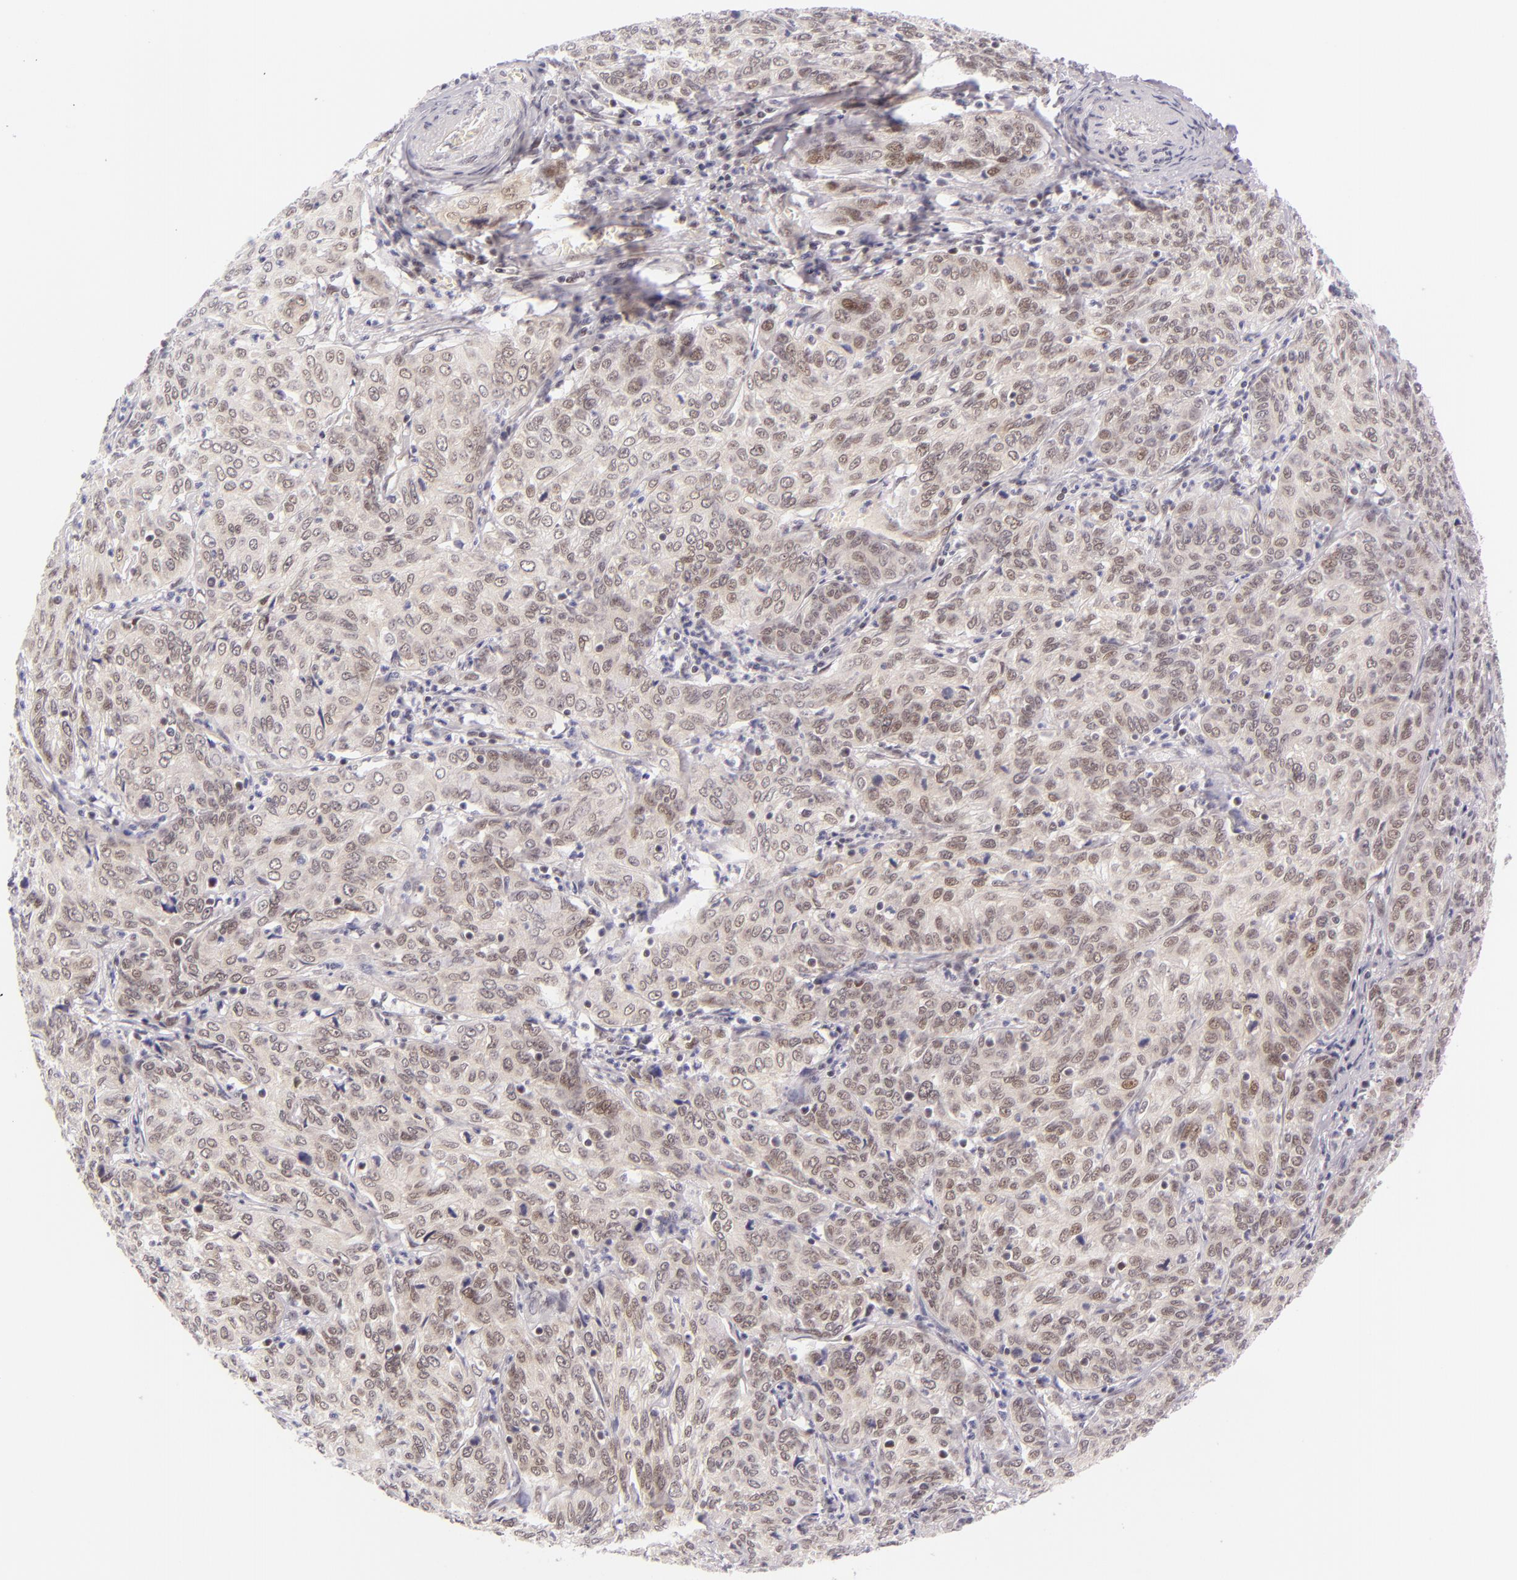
{"staining": {"intensity": "weak", "quantity": "25%-75%", "location": "cytoplasmic/membranous,nuclear"}, "tissue": "cervical cancer", "cell_type": "Tumor cells", "image_type": "cancer", "snomed": [{"axis": "morphology", "description": "Squamous cell carcinoma, NOS"}, {"axis": "topography", "description": "Cervix"}], "caption": "The micrograph displays a brown stain indicating the presence of a protein in the cytoplasmic/membranous and nuclear of tumor cells in cervical cancer.", "gene": "BCL3", "patient": {"sex": "female", "age": 38}}